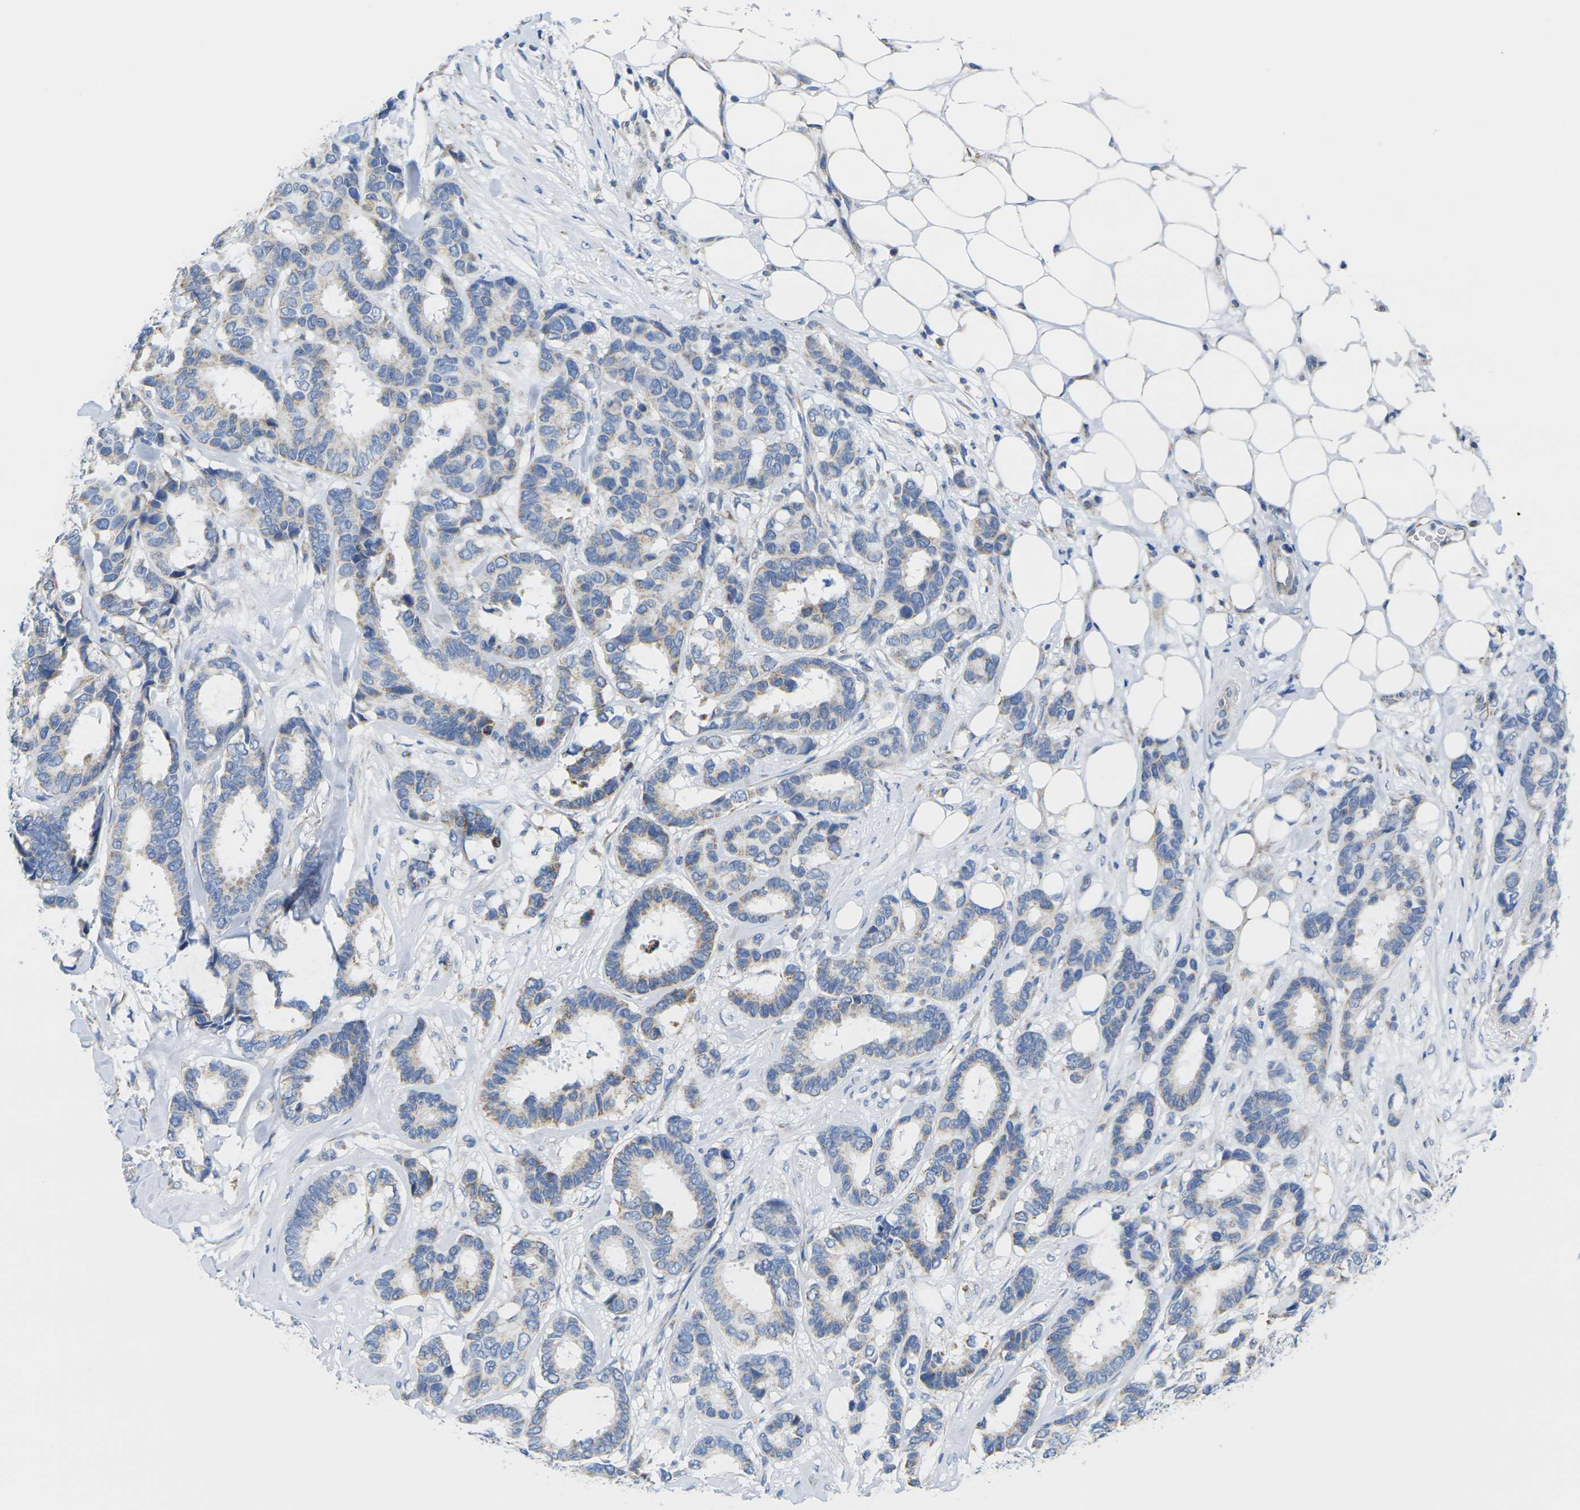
{"staining": {"intensity": "moderate", "quantity": "<25%", "location": "cytoplasmic/membranous"}, "tissue": "breast cancer", "cell_type": "Tumor cells", "image_type": "cancer", "snomed": [{"axis": "morphology", "description": "Duct carcinoma"}, {"axis": "topography", "description": "Breast"}], "caption": "This is a histology image of IHC staining of breast cancer (infiltrating ductal carcinoma), which shows moderate staining in the cytoplasmic/membranous of tumor cells.", "gene": "TMEM204", "patient": {"sex": "female", "age": 87}}